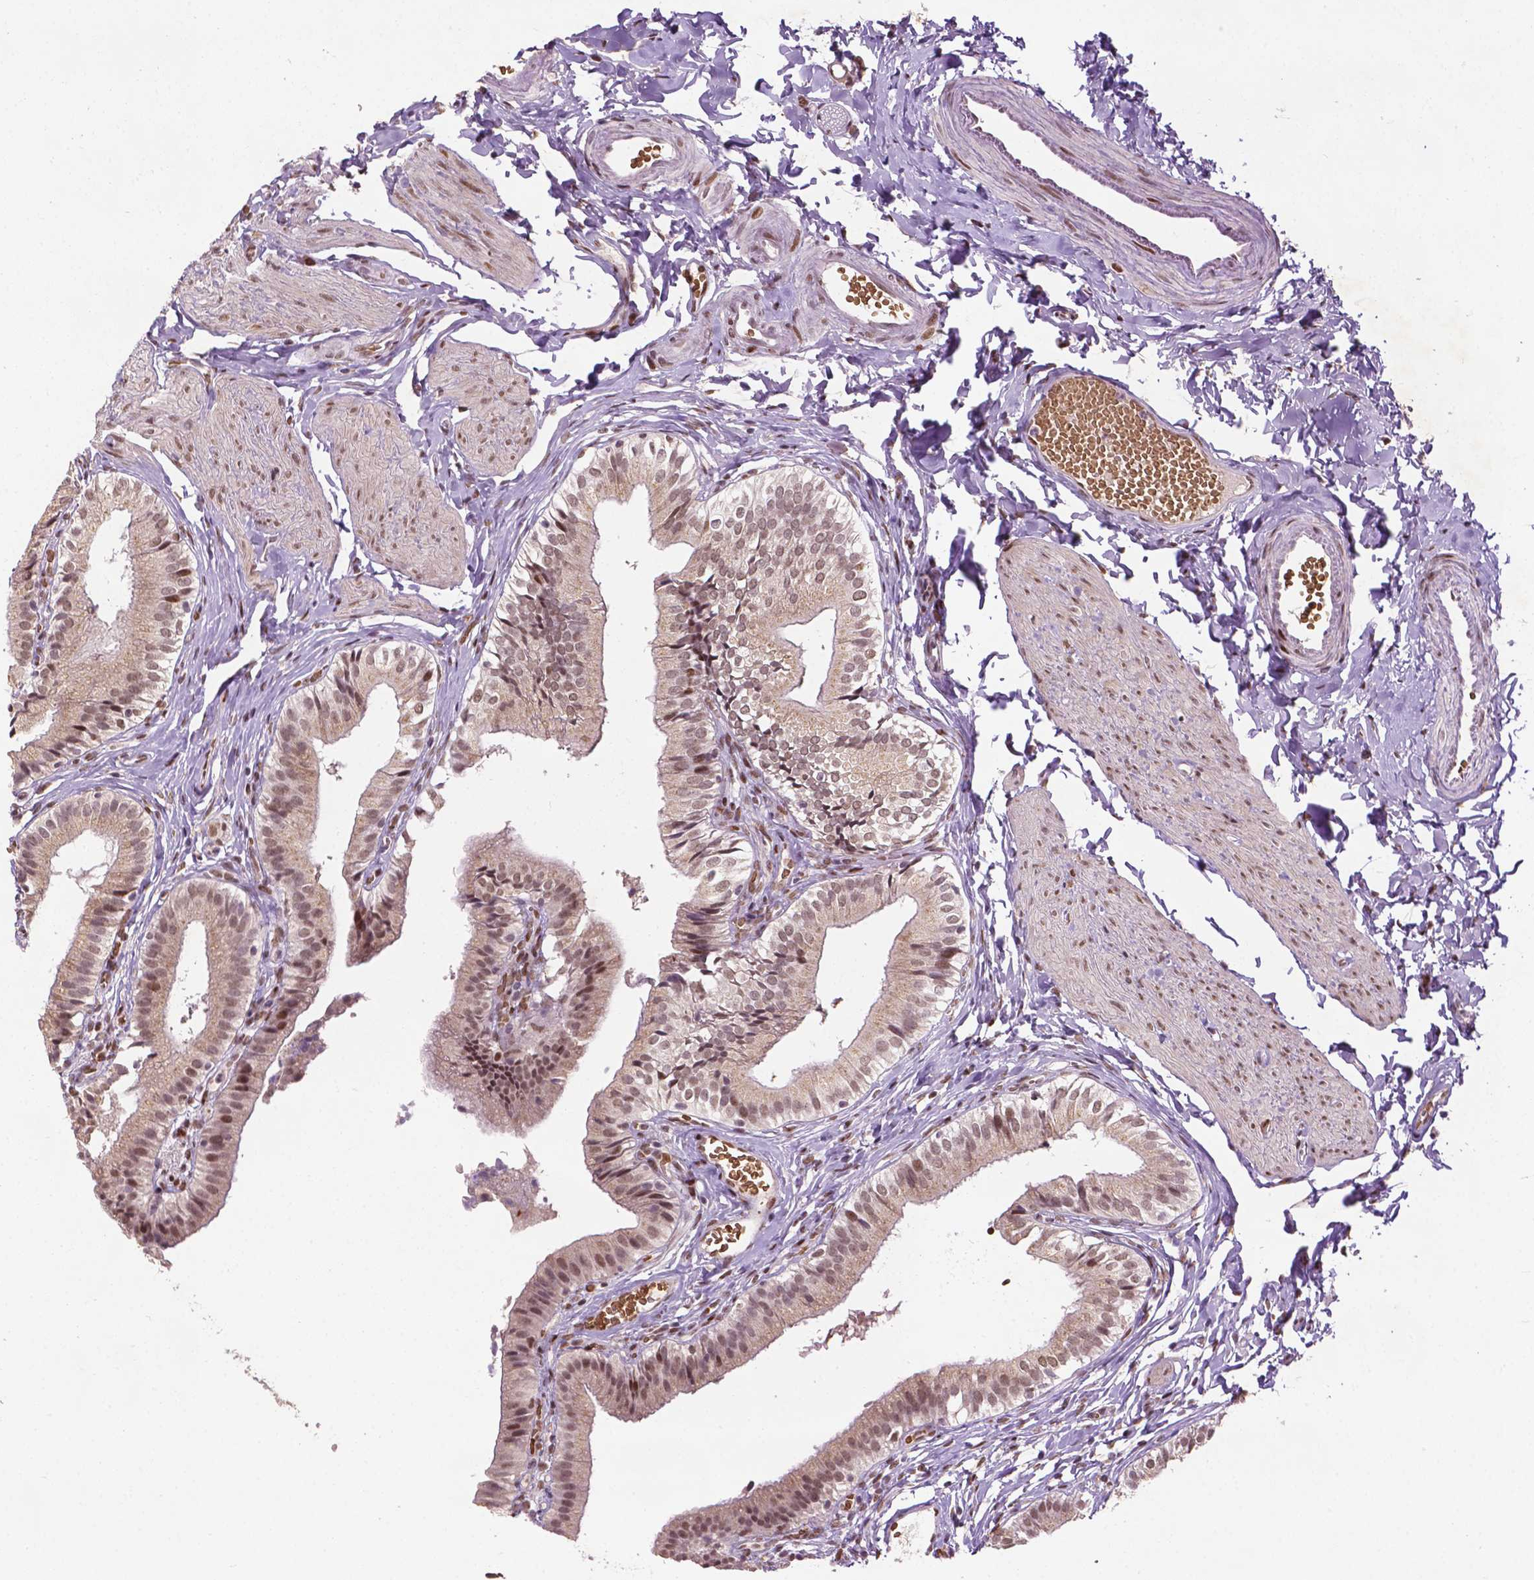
{"staining": {"intensity": "moderate", "quantity": "25%-75%", "location": "cytoplasmic/membranous,nuclear"}, "tissue": "gallbladder", "cell_type": "Glandular cells", "image_type": "normal", "snomed": [{"axis": "morphology", "description": "Normal tissue, NOS"}, {"axis": "topography", "description": "Gallbladder"}], "caption": "Brown immunohistochemical staining in normal gallbladder demonstrates moderate cytoplasmic/membranous,nuclear positivity in approximately 25%-75% of glandular cells. (DAB IHC with brightfield microscopy, high magnification).", "gene": "ZNF41", "patient": {"sex": "female", "age": 47}}